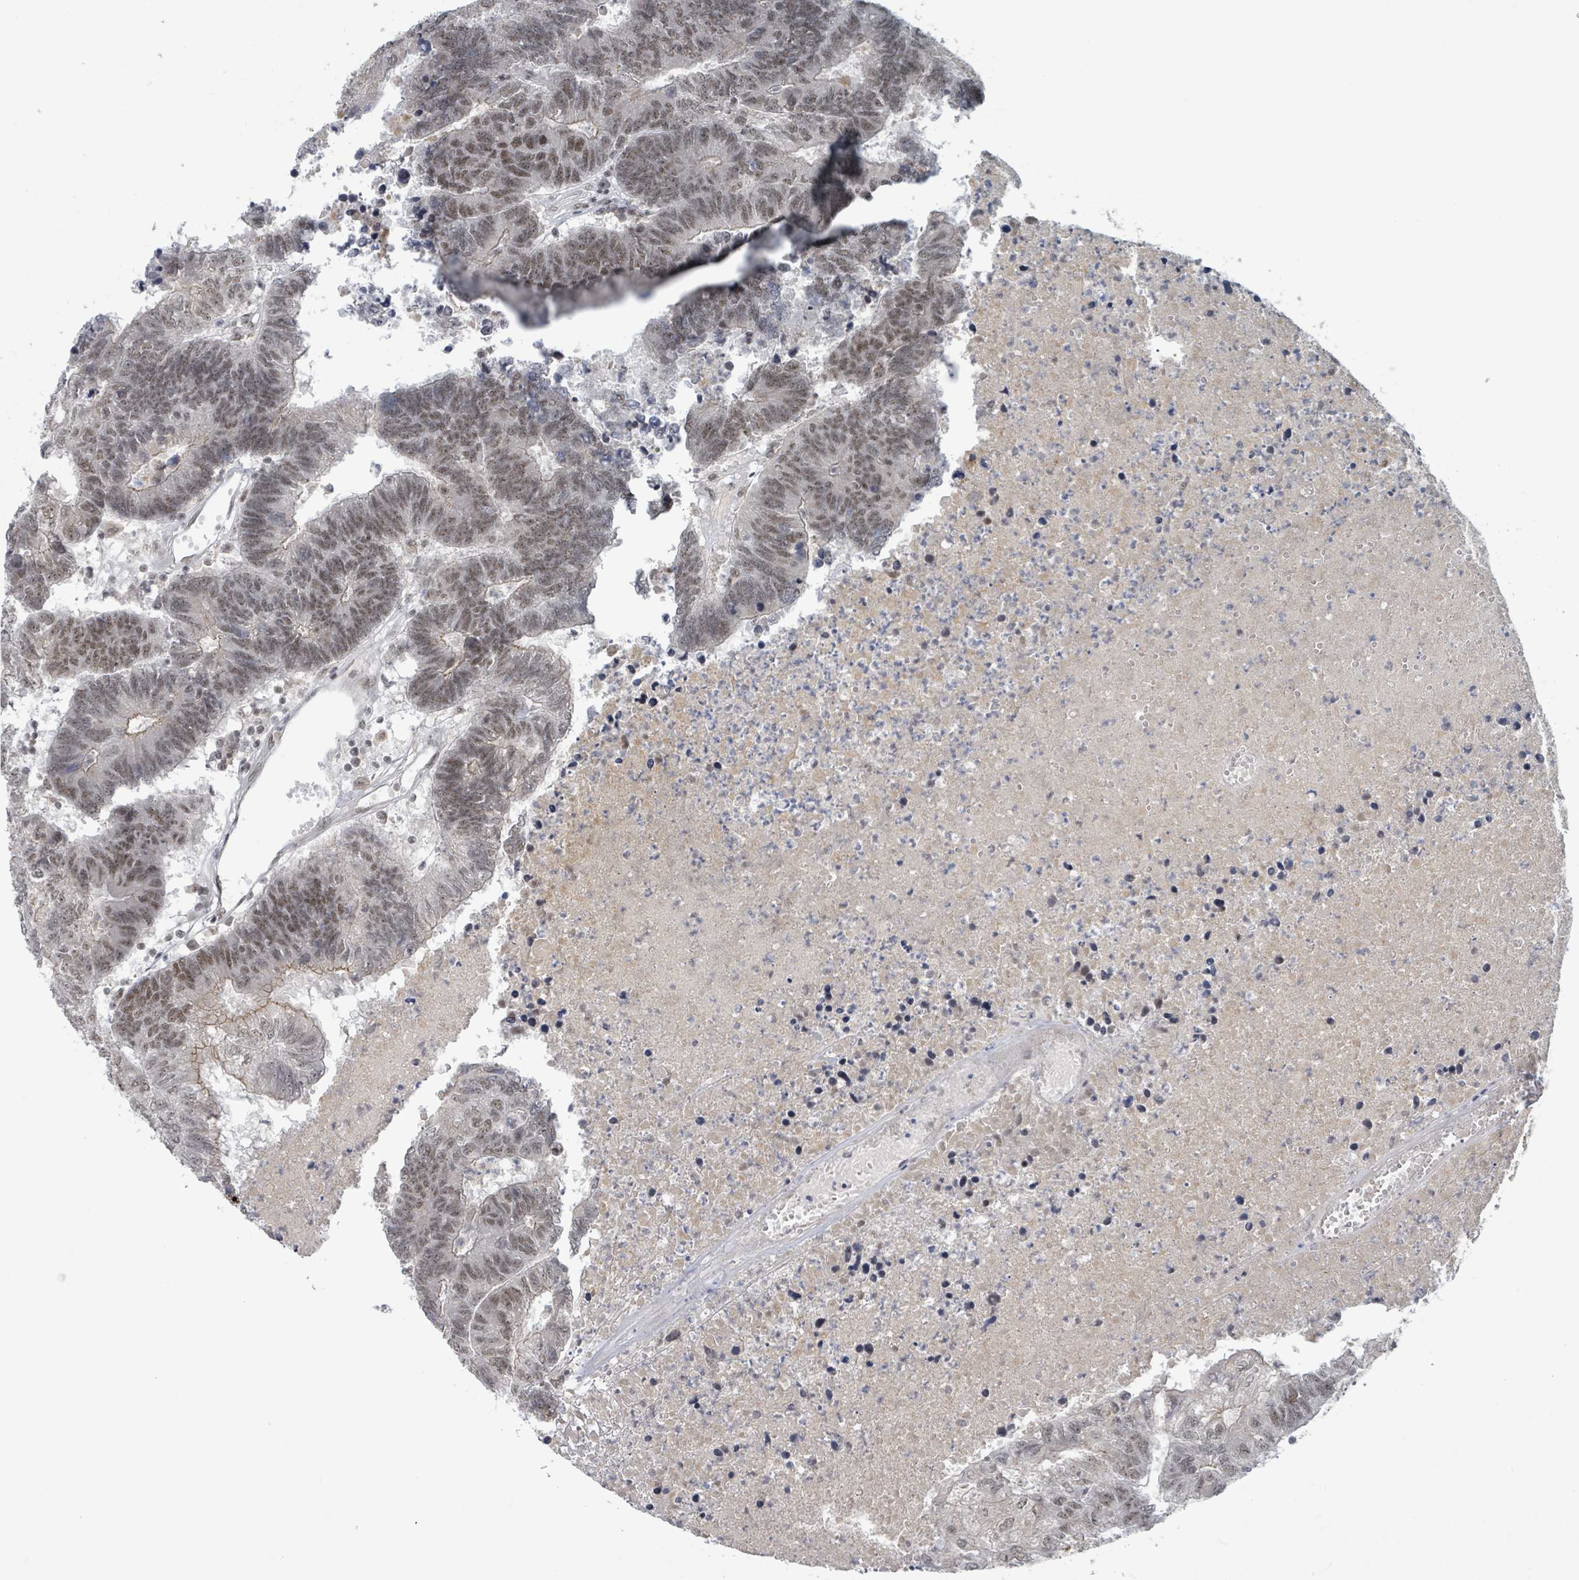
{"staining": {"intensity": "moderate", "quantity": ">75%", "location": "nuclear"}, "tissue": "colorectal cancer", "cell_type": "Tumor cells", "image_type": "cancer", "snomed": [{"axis": "morphology", "description": "Adenocarcinoma, NOS"}, {"axis": "topography", "description": "Colon"}], "caption": "Tumor cells show medium levels of moderate nuclear staining in approximately >75% of cells in human colorectal cancer (adenocarcinoma). (Brightfield microscopy of DAB IHC at high magnification).", "gene": "BANP", "patient": {"sex": "female", "age": 48}}